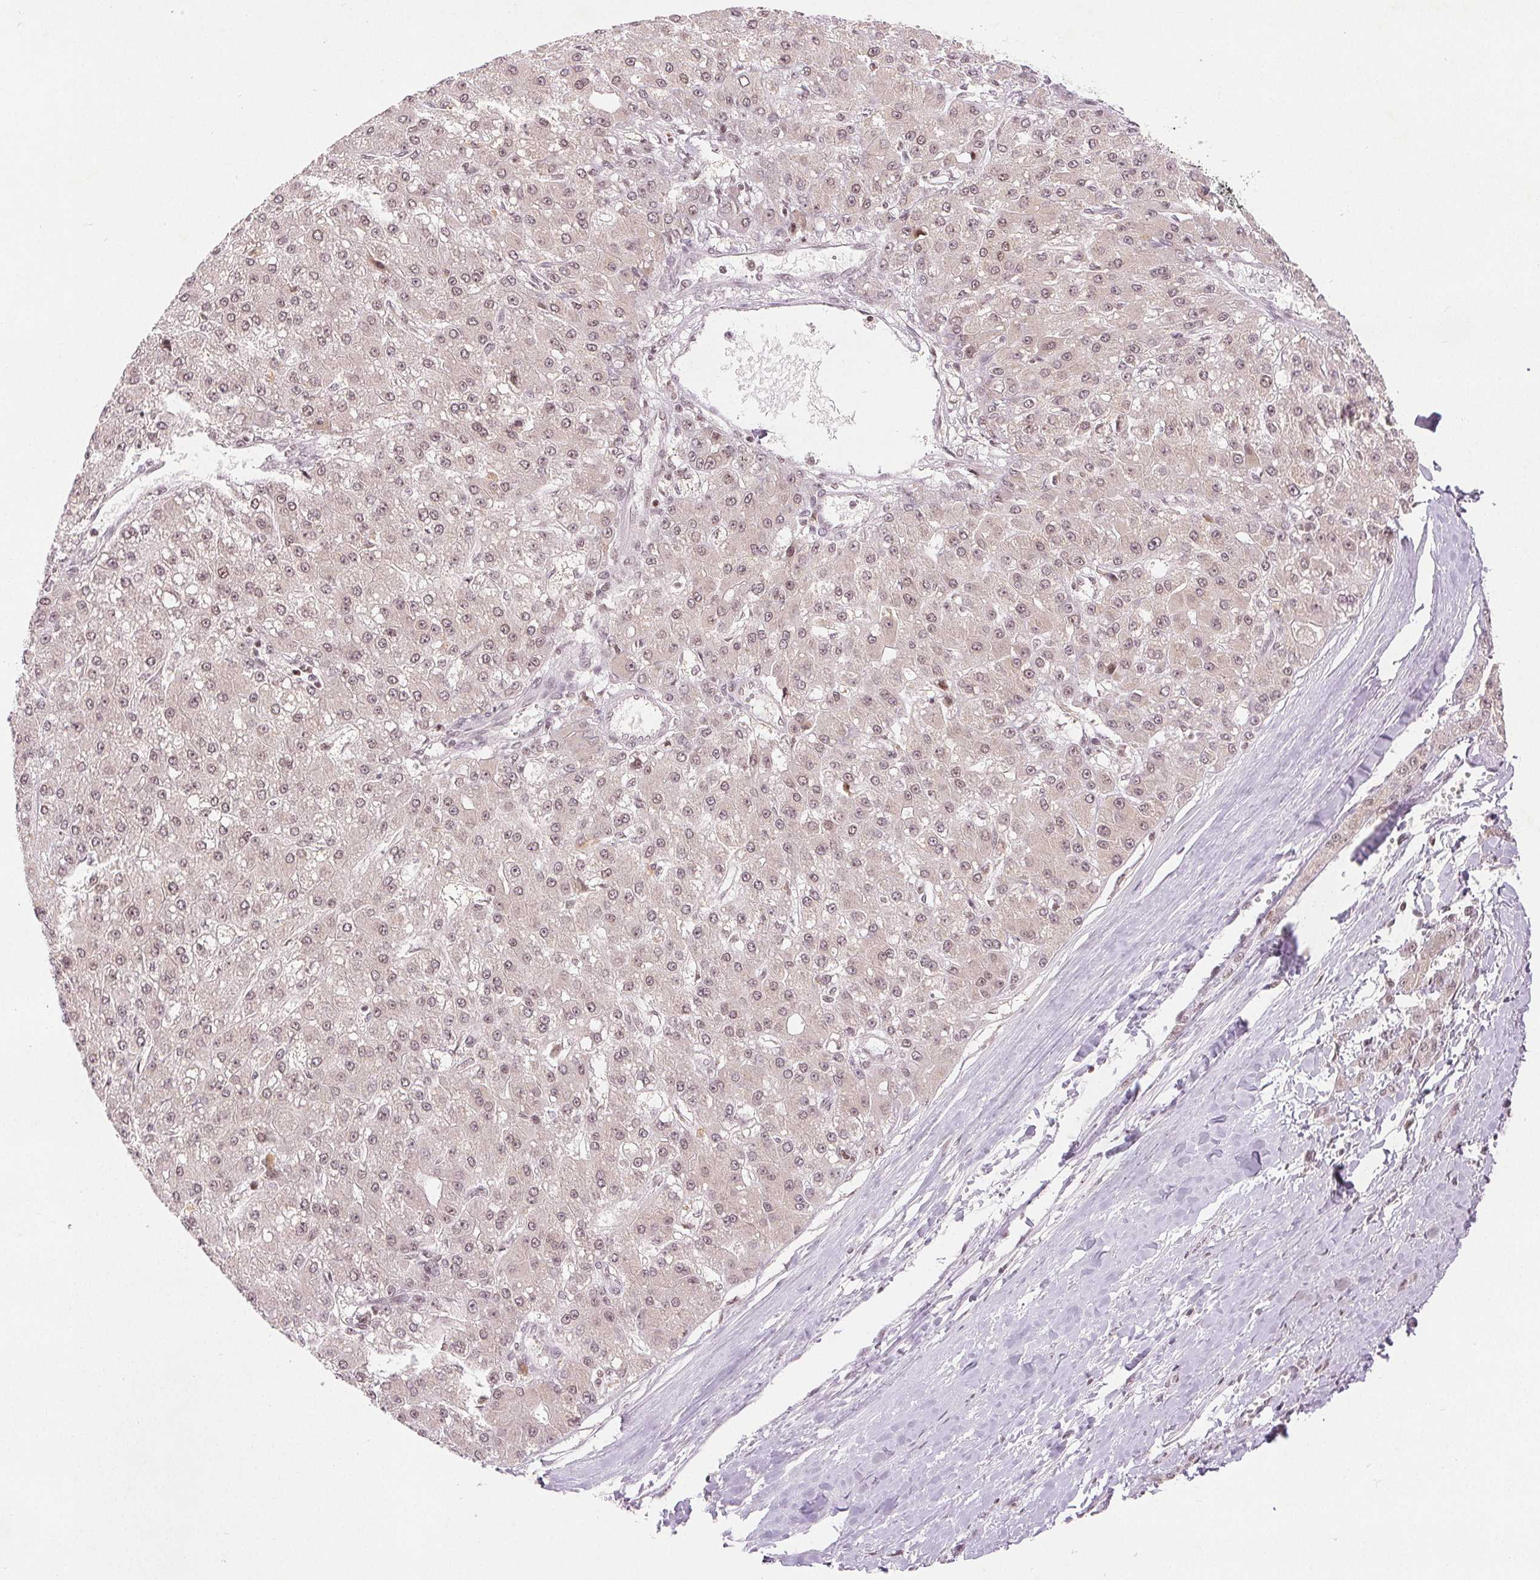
{"staining": {"intensity": "weak", "quantity": "25%-75%", "location": "nuclear"}, "tissue": "liver cancer", "cell_type": "Tumor cells", "image_type": "cancer", "snomed": [{"axis": "morphology", "description": "Carcinoma, Hepatocellular, NOS"}, {"axis": "topography", "description": "Liver"}], "caption": "This image demonstrates IHC staining of liver hepatocellular carcinoma, with low weak nuclear staining in about 25%-75% of tumor cells.", "gene": "DEK", "patient": {"sex": "male", "age": 67}}